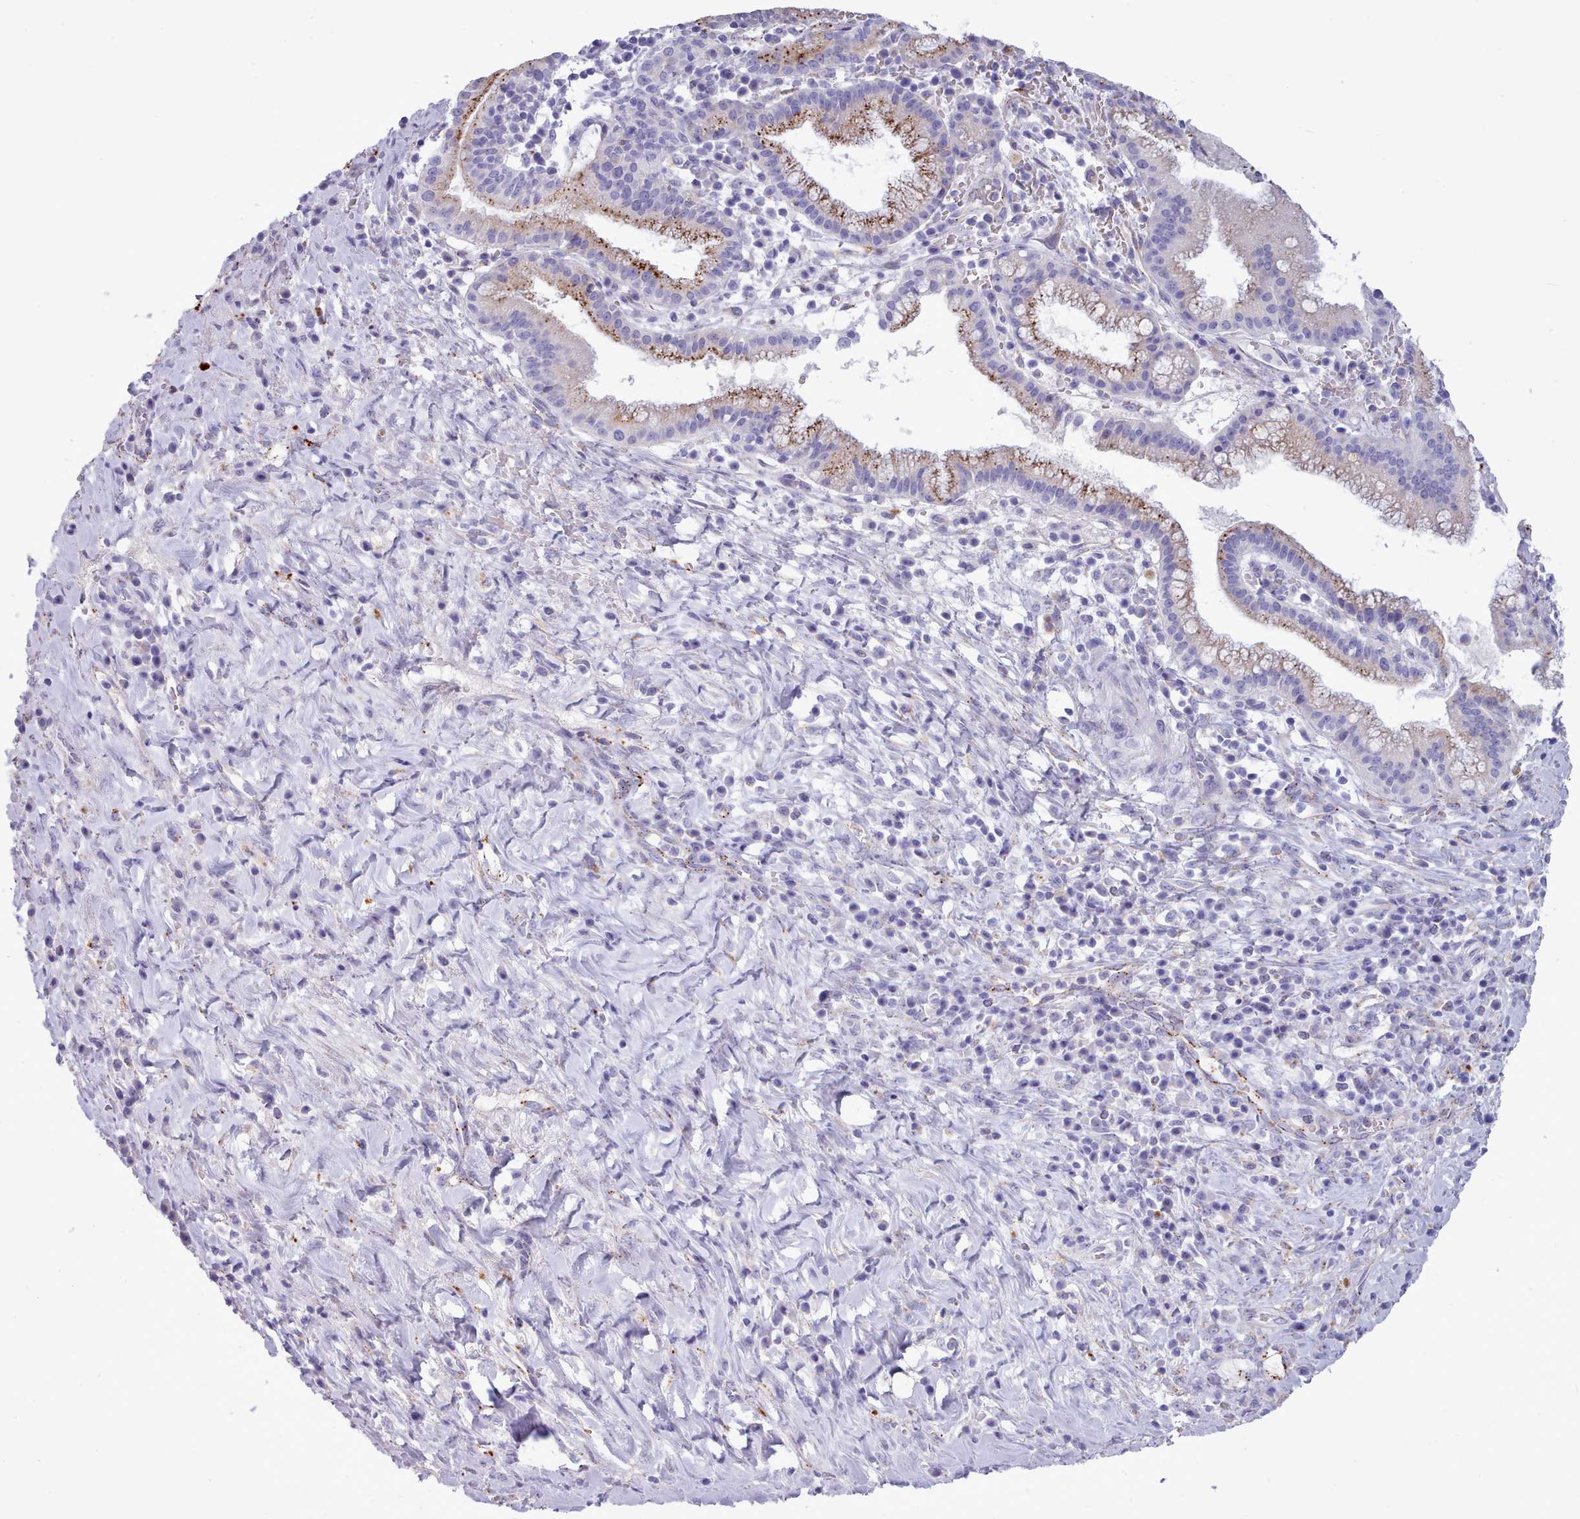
{"staining": {"intensity": "moderate", "quantity": ">75%", "location": "cytoplasmic/membranous"}, "tissue": "pancreatic cancer", "cell_type": "Tumor cells", "image_type": "cancer", "snomed": [{"axis": "morphology", "description": "Adenocarcinoma, NOS"}, {"axis": "topography", "description": "Pancreas"}], "caption": "Protein staining of pancreatic adenocarcinoma tissue shows moderate cytoplasmic/membranous expression in about >75% of tumor cells.", "gene": "GAA", "patient": {"sex": "male", "age": 72}}